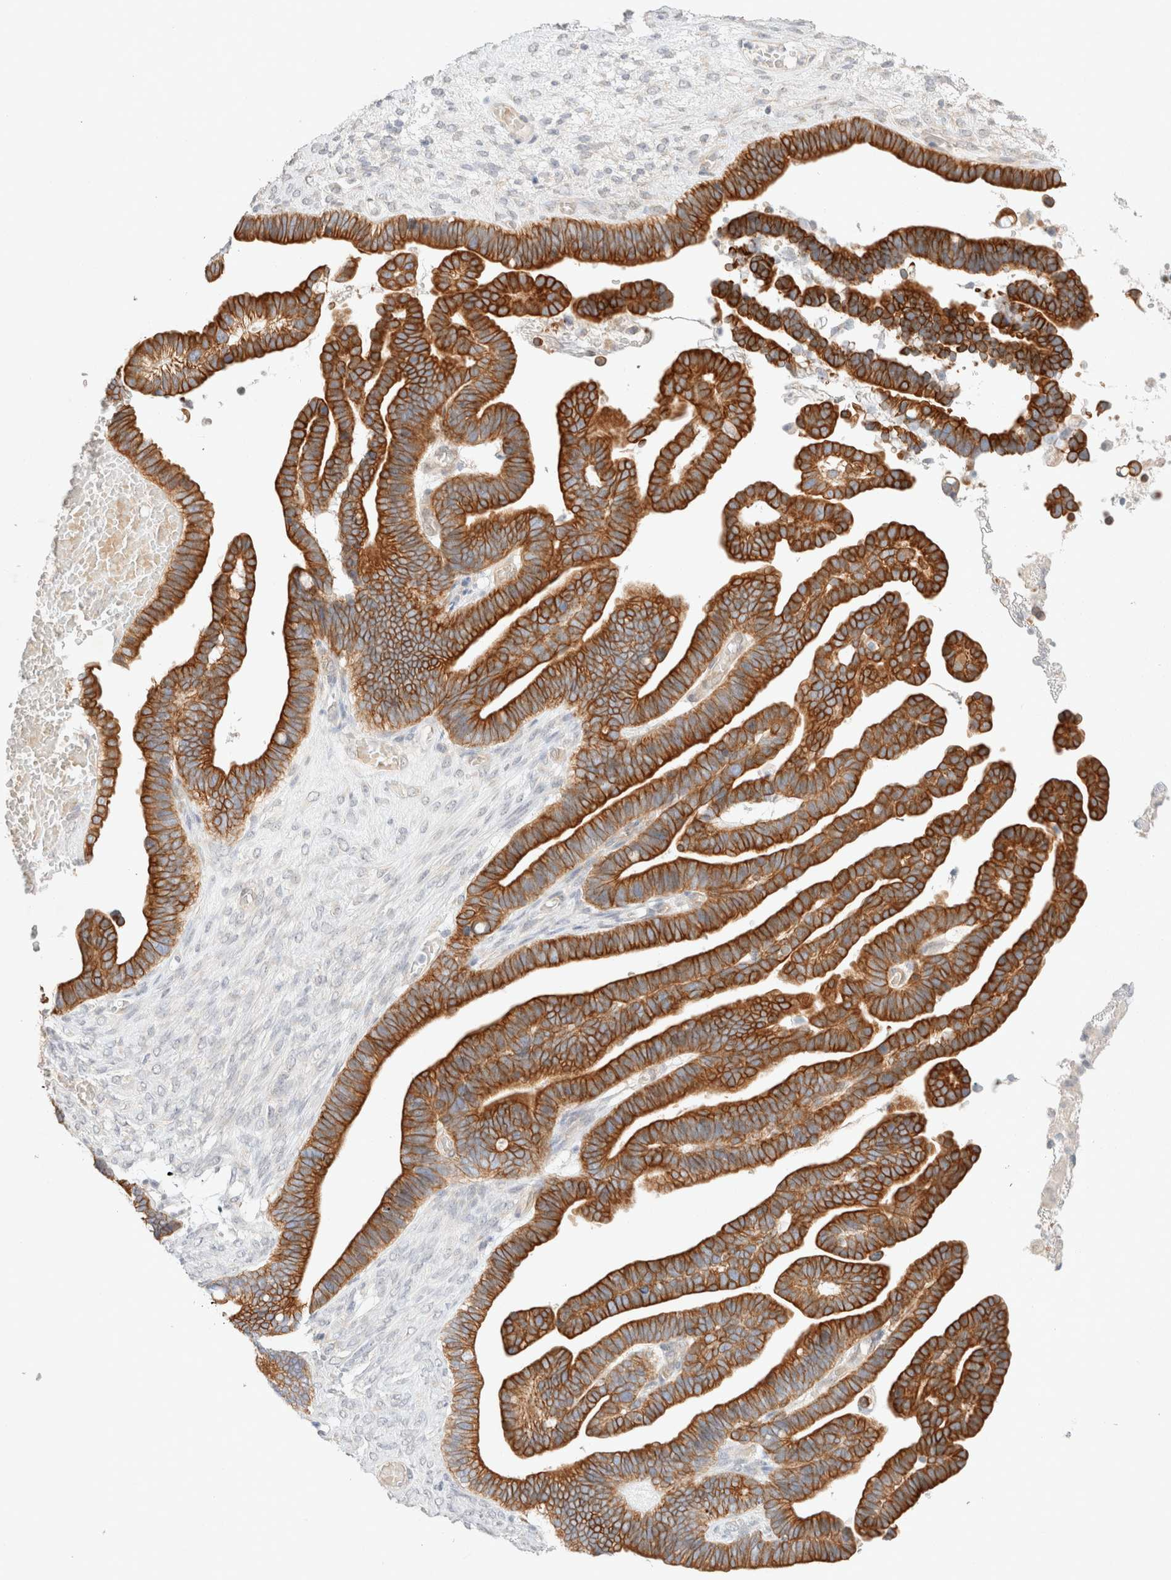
{"staining": {"intensity": "strong", "quantity": "25%-75%", "location": "cytoplasmic/membranous"}, "tissue": "ovarian cancer", "cell_type": "Tumor cells", "image_type": "cancer", "snomed": [{"axis": "morphology", "description": "Cystadenocarcinoma, serous, NOS"}, {"axis": "topography", "description": "Ovary"}], "caption": "Immunohistochemical staining of ovarian serous cystadenocarcinoma shows strong cytoplasmic/membranous protein expression in approximately 25%-75% of tumor cells.", "gene": "CSNK1E", "patient": {"sex": "female", "age": 56}}